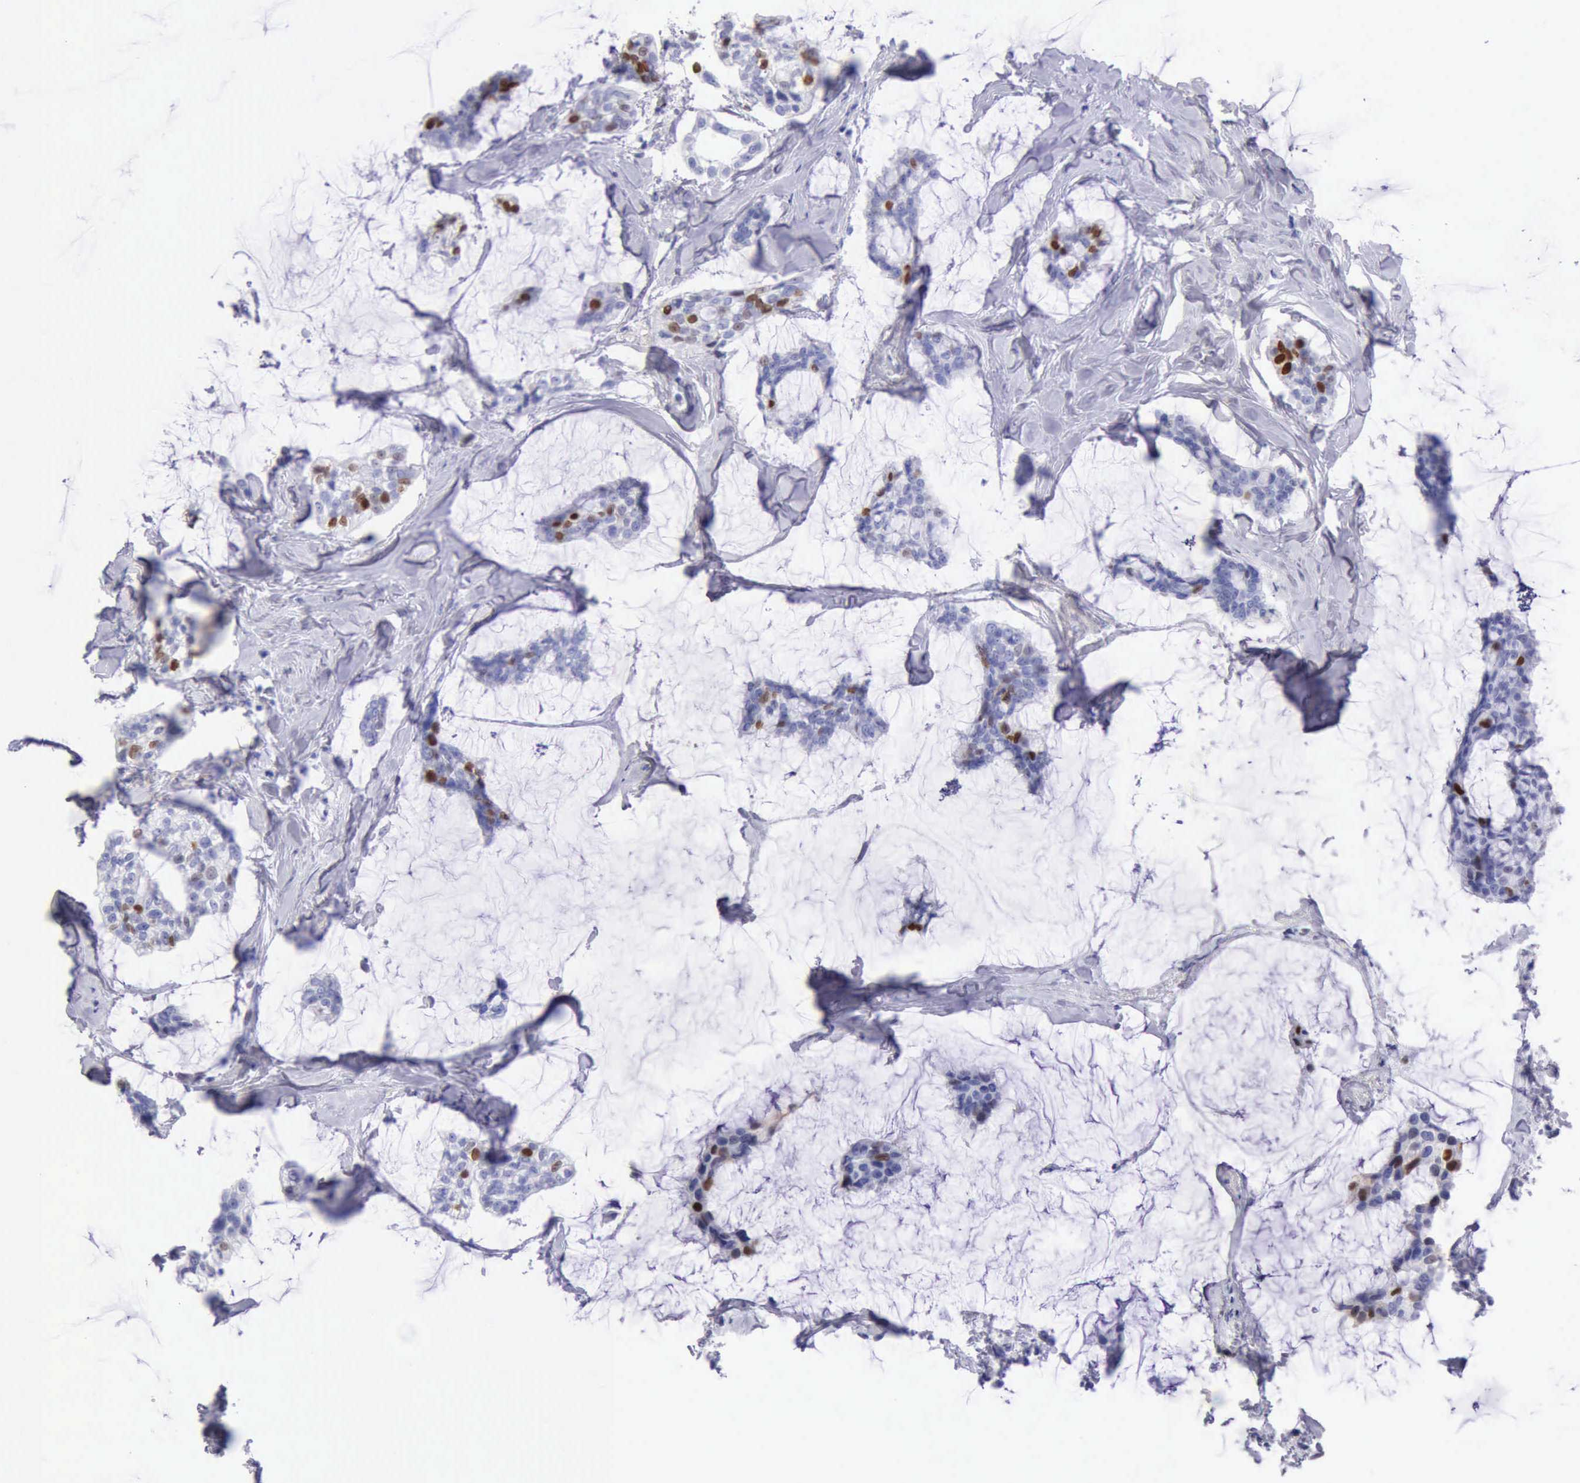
{"staining": {"intensity": "moderate", "quantity": "<25%", "location": "nuclear"}, "tissue": "breast cancer", "cell_type": "Tumor cells", "image_type": "cancer", "snomed": [{"axis": "morphology", "description": "Duct carcinoma"}, {"axis": "topography", "description": "Breast"}], "caption": "Brown immunohistochemical staining in human intraductal carcinoma (breast) reveals moderate nuclear expression in approximately <25% of tumor cells. The staining was performed using DAB (3,3'-diaminobenzidine), with brown indicating positive protein expression. Nuclei are stained blue with hematoxylin.", "gene": "MCM2", "patient": {"sex": "female", "age": 93}}